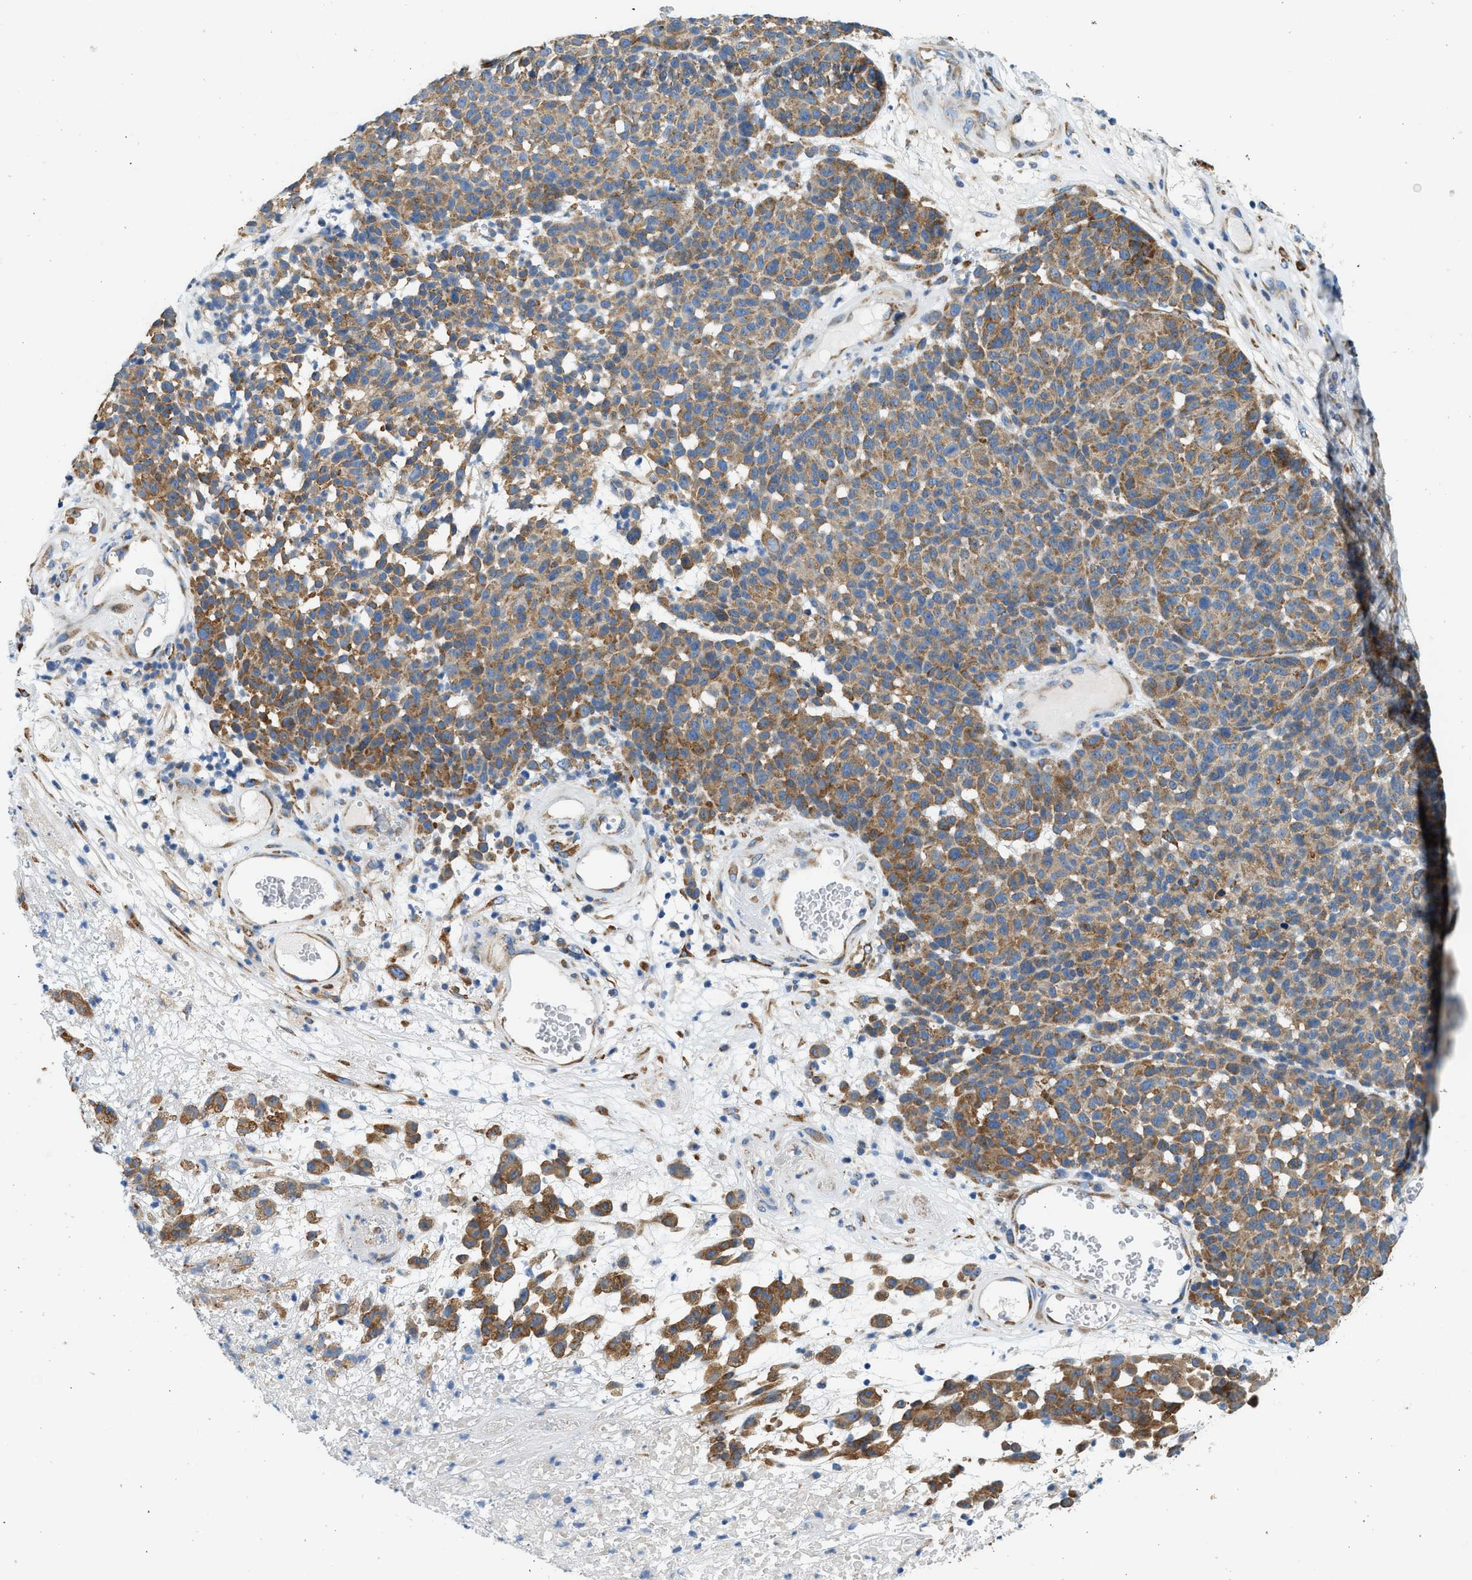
{"staining": {"intensity": "moderate", "quantity": "25%-75%", "location": "cytoplasmic/membranous"}, "tissue": "melanoma", "cell_type": "Tumor cells", "image_type": "cancer", "snomed": [{"axis": "morphology", "description": "Malignant melanoma, NOS"}, {"axis": "topography", "description": "Skin"}], "caption": "Malignant melanoma stained with a brown dye displays moderate cytoplasmic/membranous positive positivity in about 25%-75% of tumor cells.", "gene": "CNTN6", "patient": {"sex": "male", "age": 59}}